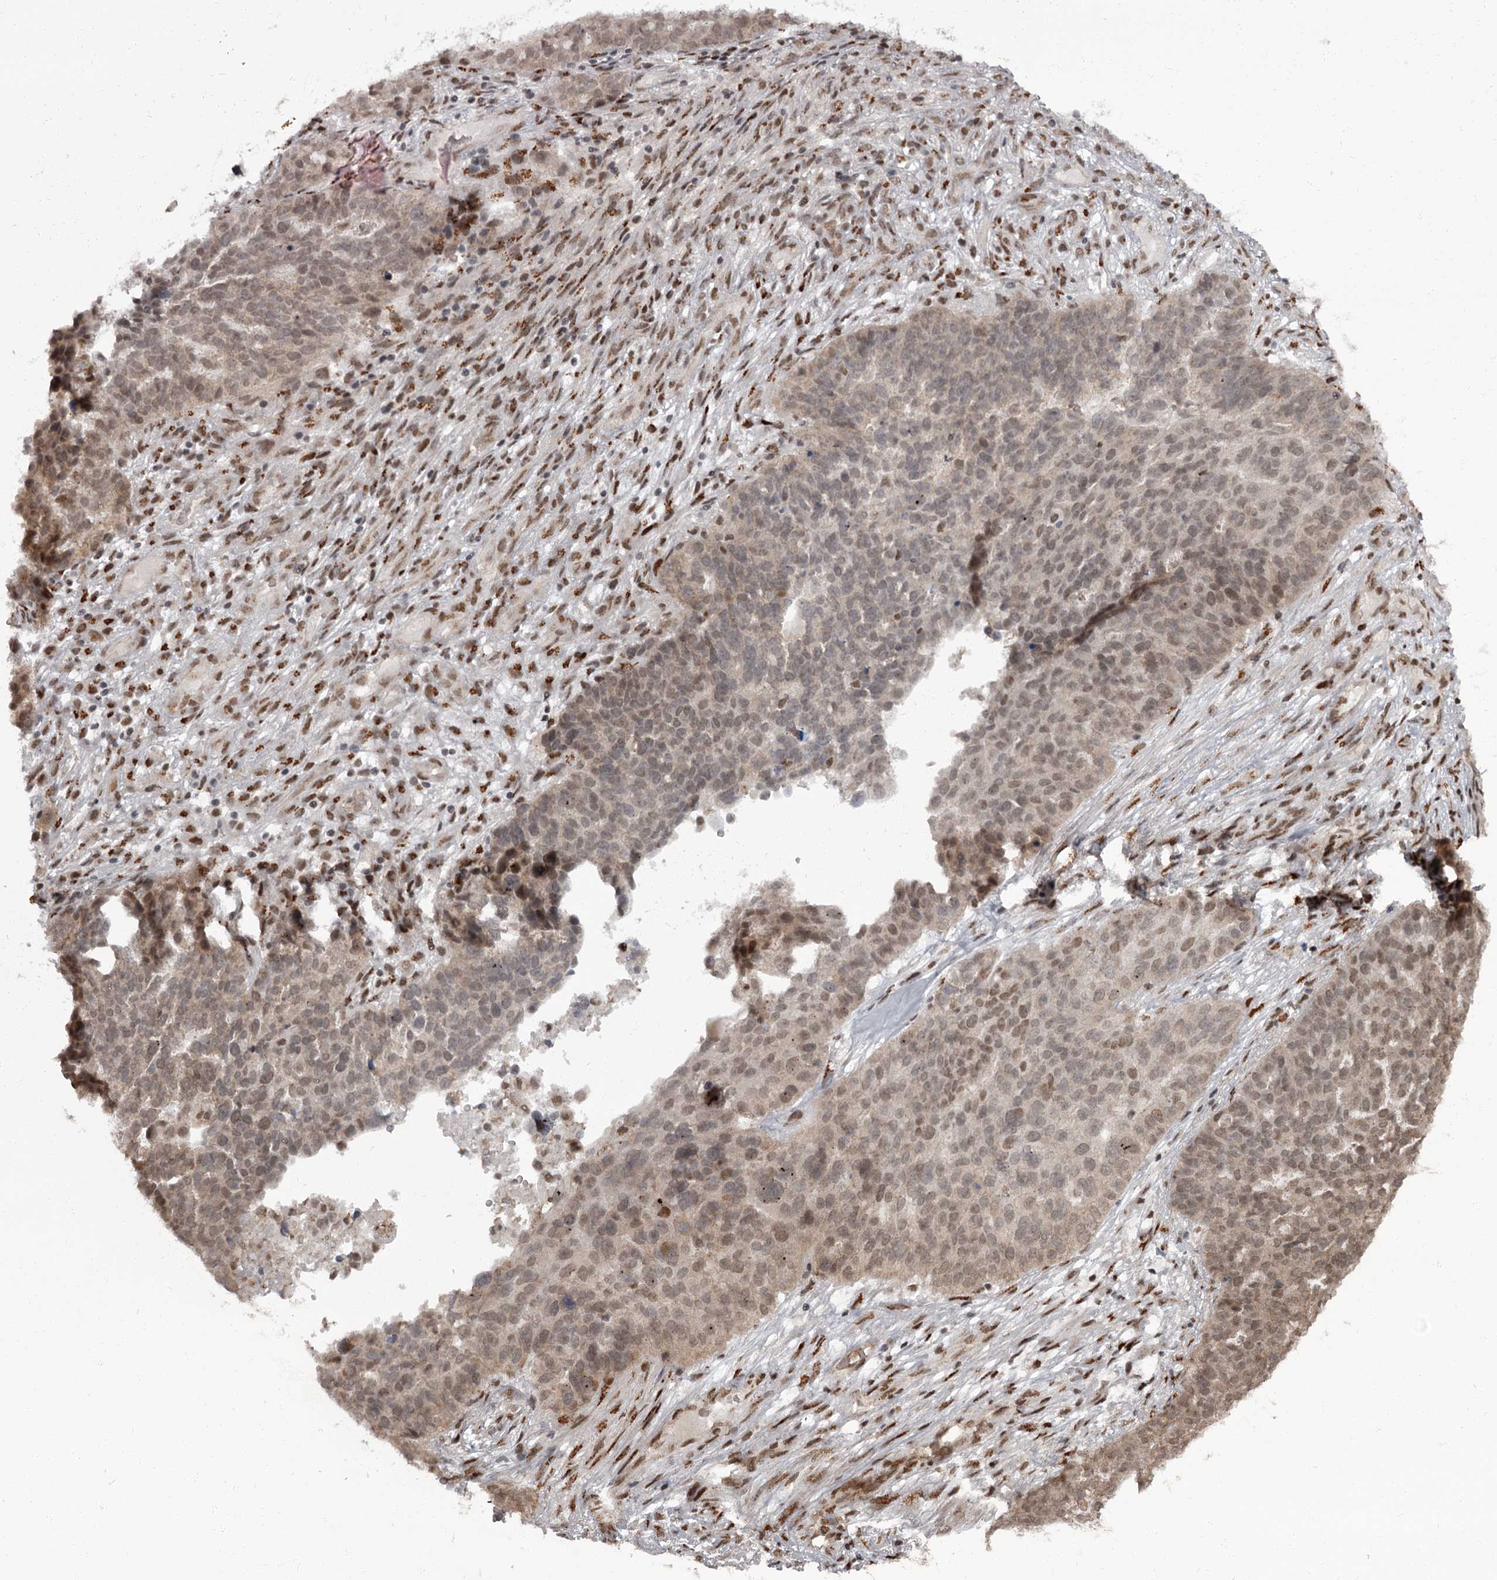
{"staining": {"intensity": "weak", "quantity": ">75%", "location": "nuclear"}, "tissue": "ovarian cancer", "cell_type": "Tumor cells", "image_type": "cancer", "snomed": [{"axis": "morphology", "description": "Cystadenocarcinoma, serous, NOS"}, {"axis": "topography", "description": "Ovary"}], "caption": "Weak nuclear positivity is seen in approximately >75% of tumor cells in ovarian cancer.", "gene": "CEP83", "patient": {"sex": "female", "age": 59}}